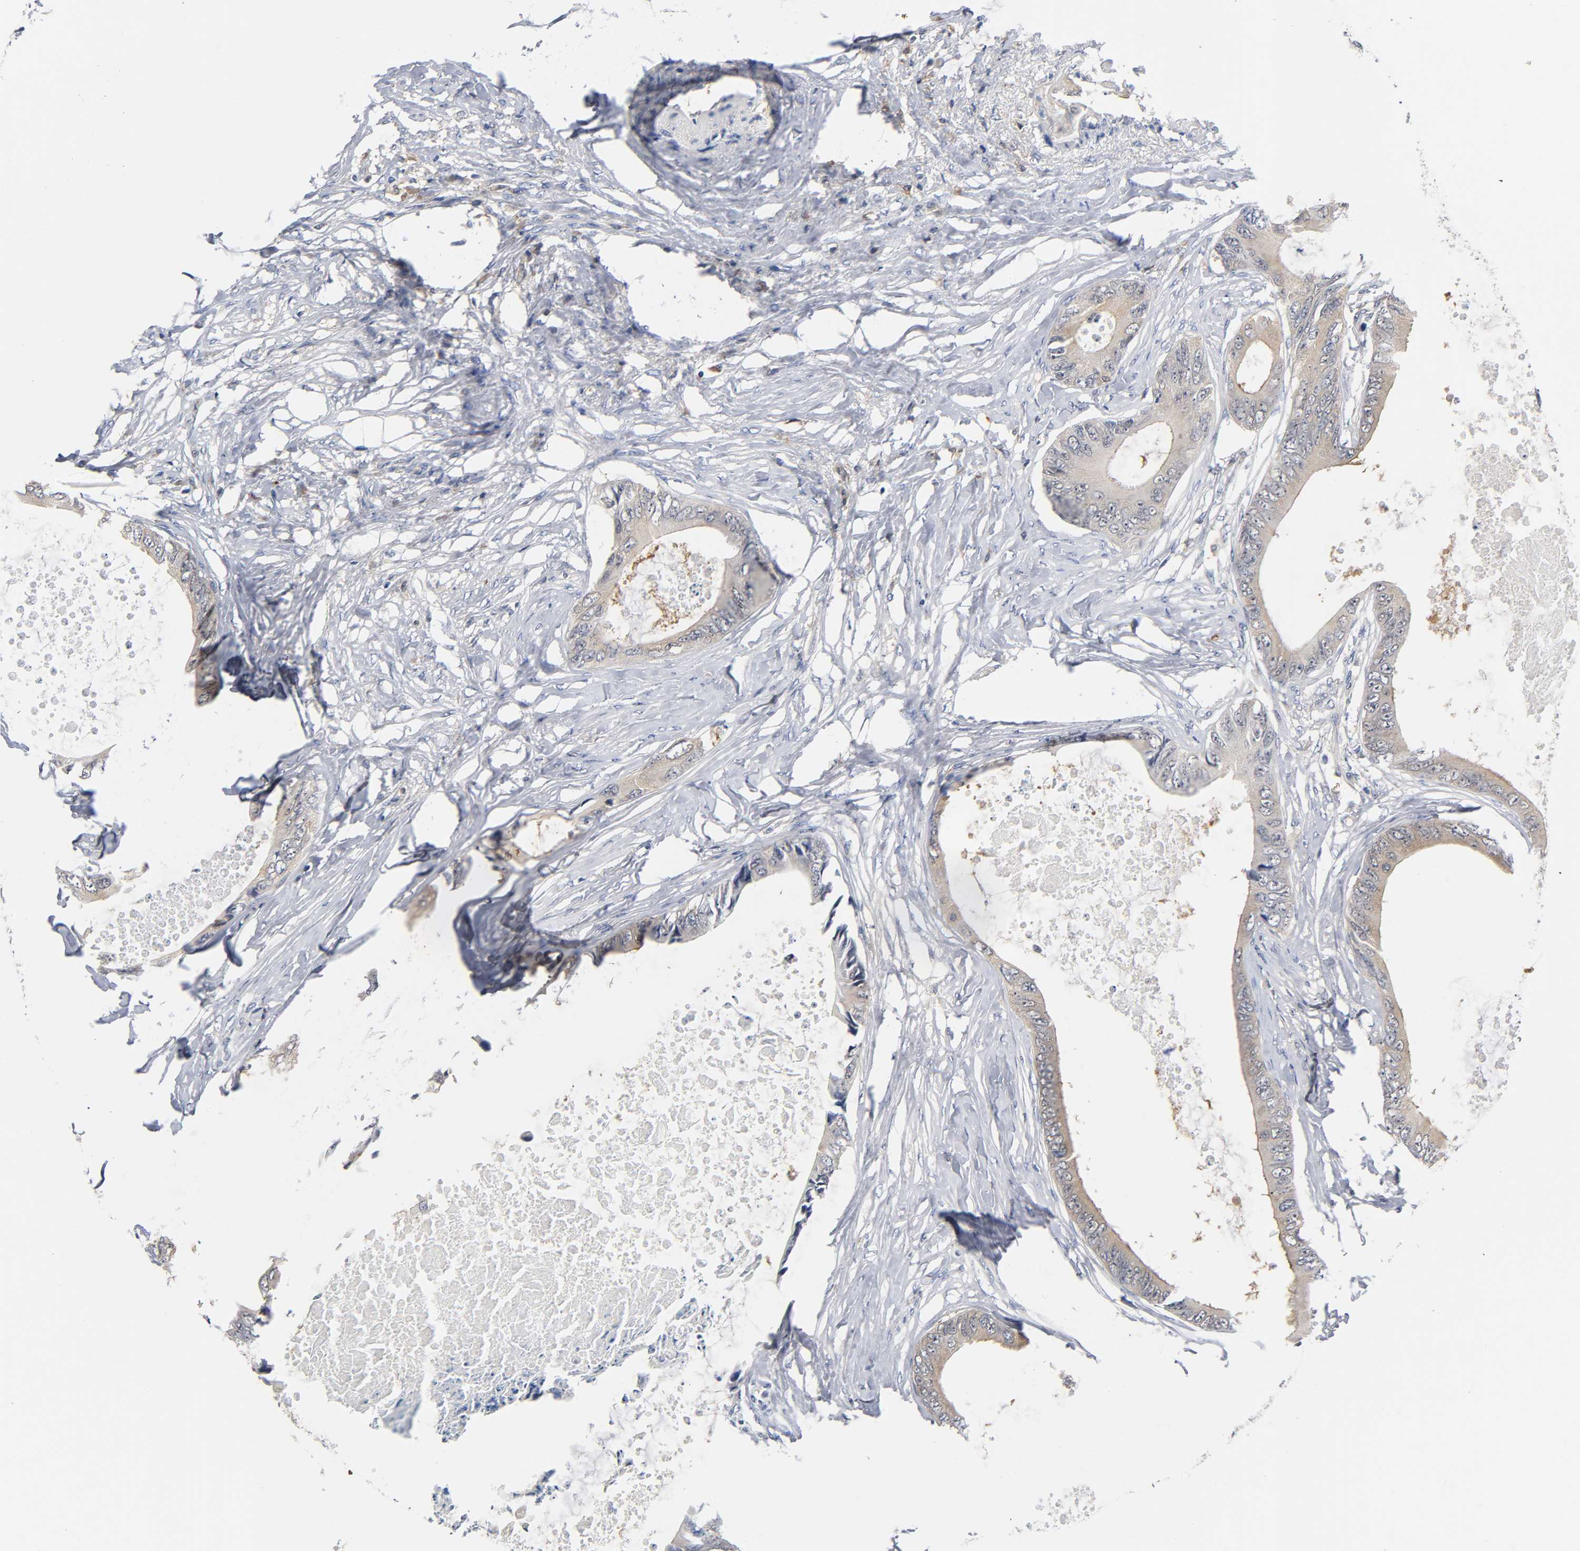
{"staining": {"intensity": "weak", "quantity": ">75%", "location": "cytoplasmic/membranous"}, "tissue": "colorectal cancer", "cell_type": "Tumor cells", "image_type": "cancer", "snomed": [{"axis": "morphology", "description": "Normal tissue, NOS"}, {"axis": "morphology", "description": "Adenocarcinoma, NOS"}, {"axis": "topography", "description": "Rectum"}, {"axis": "topography", "description": "Peripheral nerve tissue"}], "caption": "IHC photomicrograph of neoplastic tissue: human colorectal cancer (adenocarcinoma) stained using immunohistochemistry (IHC) shows low levels of weak protein expression localized specifically in the cytoplasmic/membranous of tumor cells, appearing as a cytoplasmic/membranous brown color.", "gene": "FYN", "patient": {"sex": "female", "age": 77}}